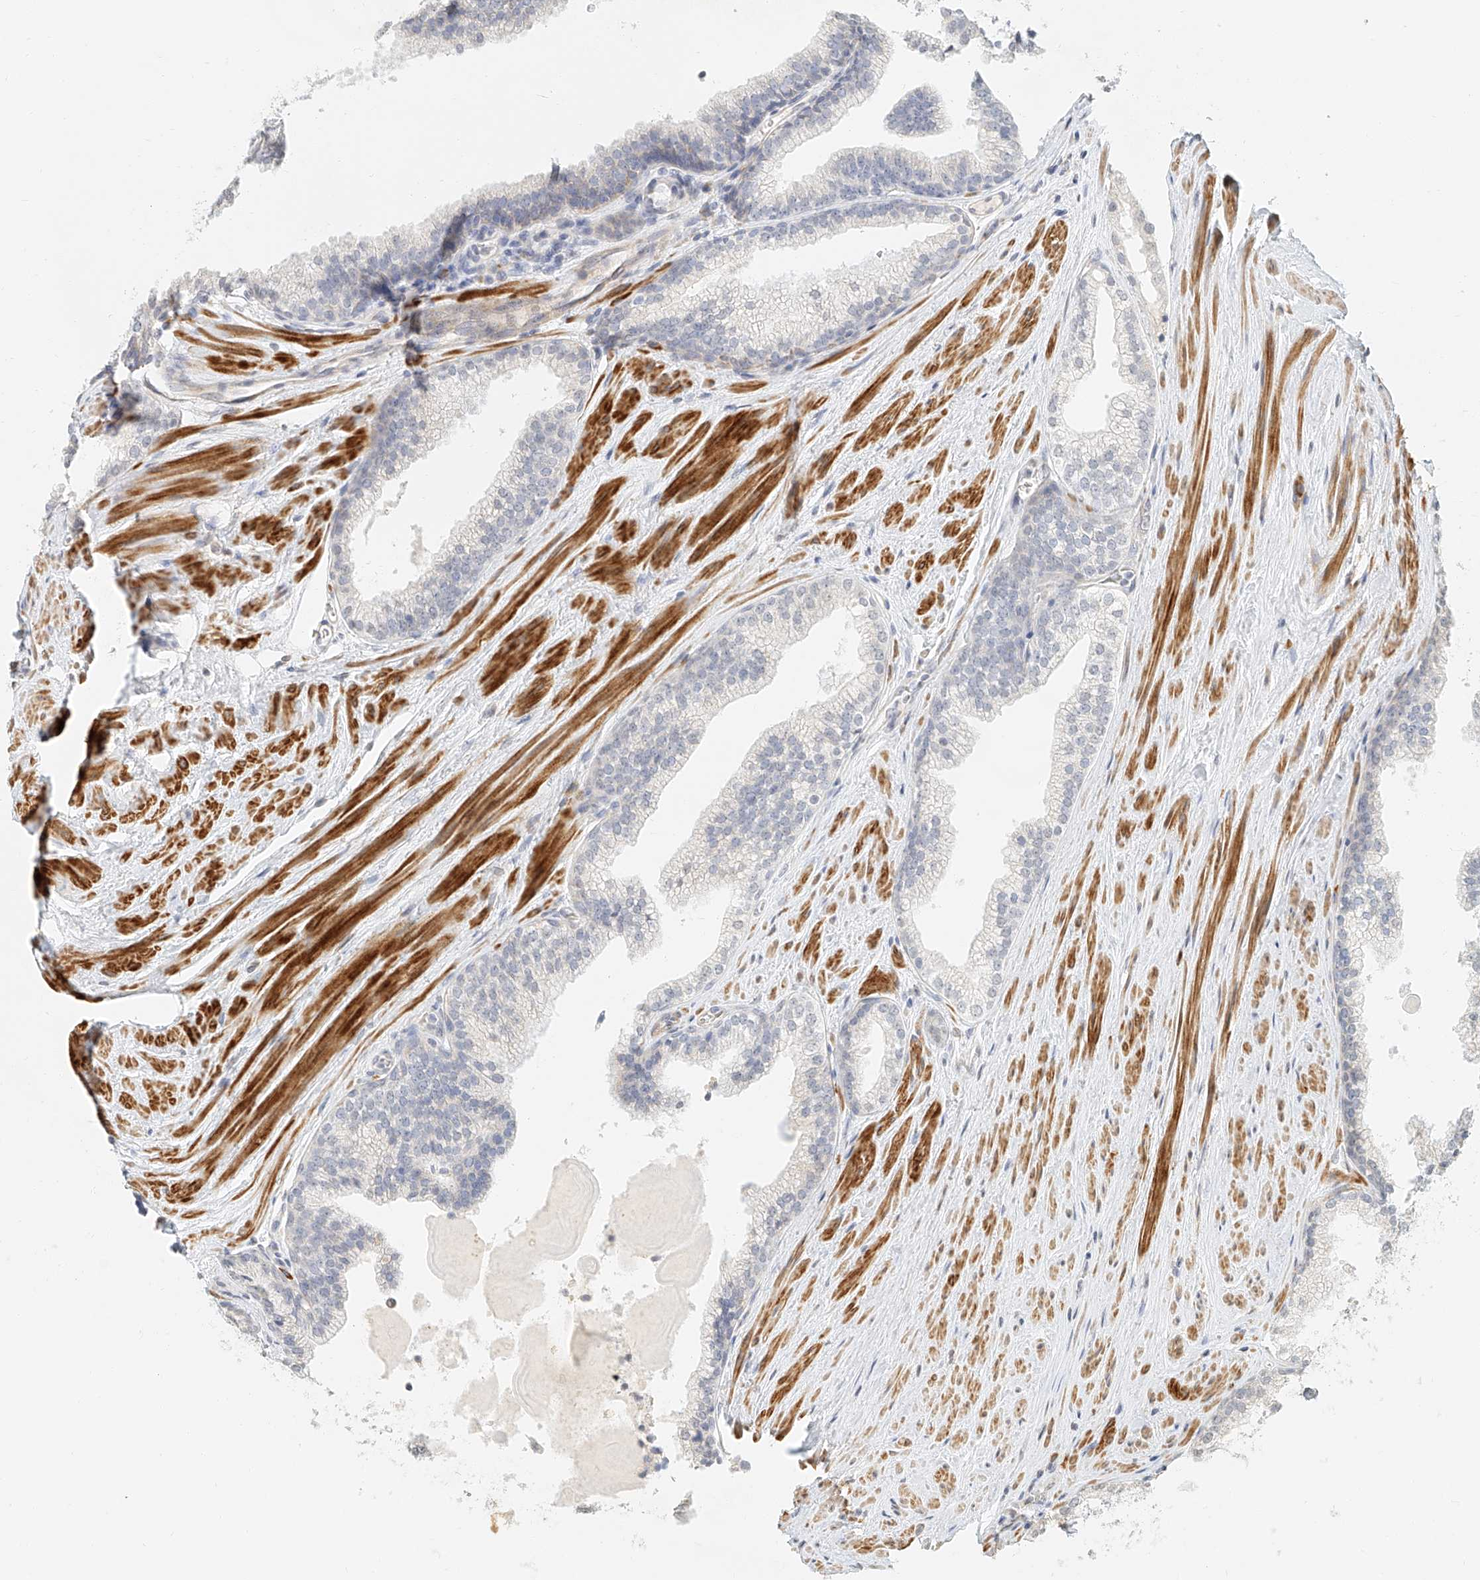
{"staining": {"intensity": "negative", "quantity": "none", "location": "none"}, "tissue": "prostate cancer", "cell_type": "Tumor cells", "image_type": "cancer", "snomed": [{"axis": "morphology", "description": "Adenocarcinoma, High grade"}, {"axis": "topography", "description": "Prostate"}], "caption": "Prostate high-grade adenocarcinoma was stained to show a protein in brown. There is no significant staining in tumor cells.", "gene": "CXorf58", "patient": {"sex": "male", "age": 63}}